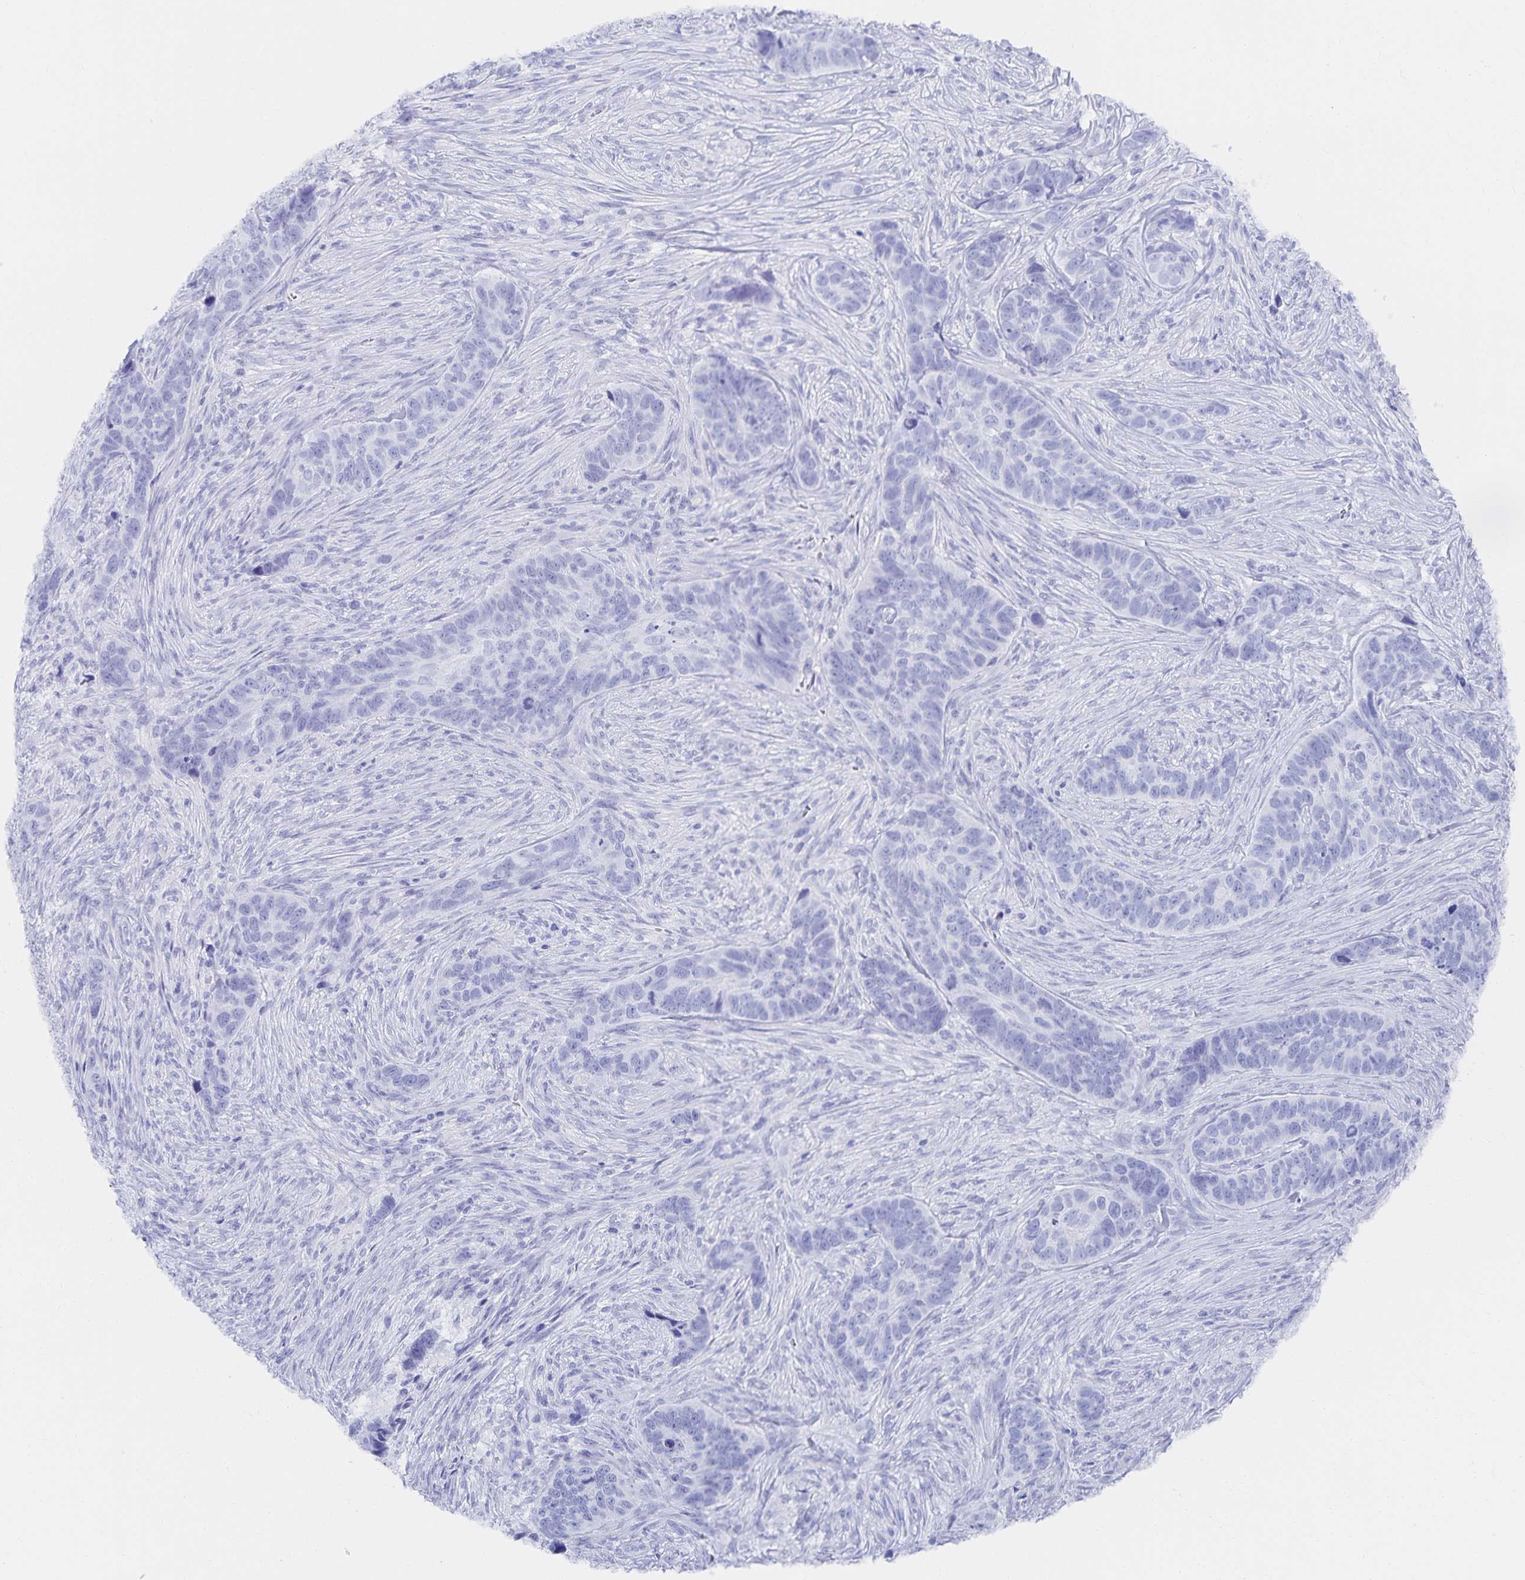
{"staining": {"intensity": "negative", "quantity": "none", "location": "none"}, "tissue": "skin cancer", "cell_type": "Tumor cells", "image_type": "cancer", "snomed": [{"axis": "morphology", "description": "Basal cell carcinoma"}, {"axis": "topography", "description": "Skin"}], "caption": "Tumor cells are negative for protein expression in human skin cancer.", "gene": "SNTN", "patient": {"sex": "female", "age": 82}}